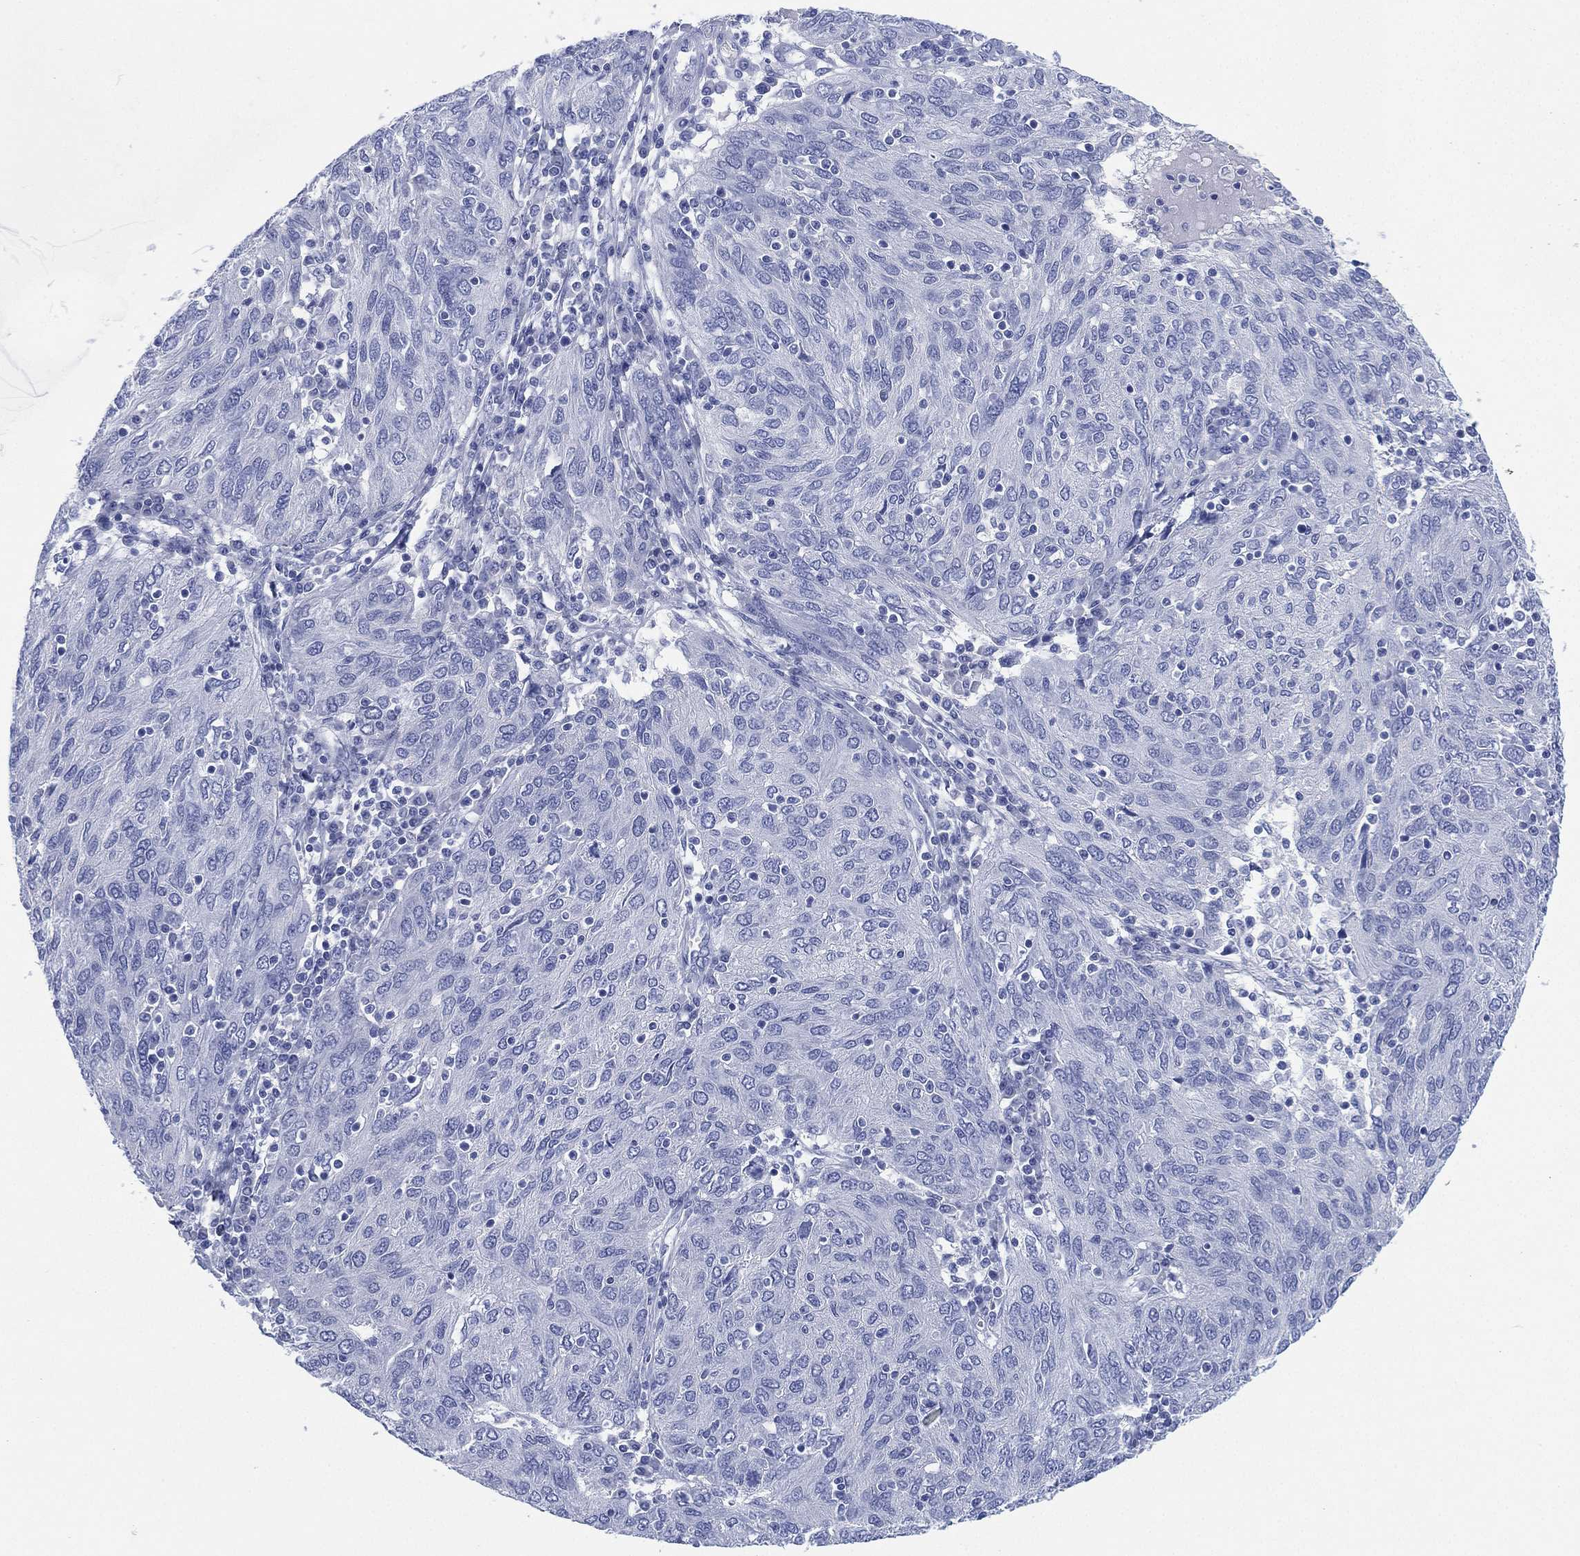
{"staining": {"intensity": "negative", "quantity": "none", "location": "none"}, "tissue": "ovarian cancer", "cell_type": "Tumor cells", "image_type": "cancer", "snomed": [{"axis": "morphology", "description": "Carcinoma, endometroid"}, {"axis": "topography", "description": "Ovary"}], "caption": "IHC histopathology image of neoplastic tissue: ovarian endometroid carcinoma stained with DAB exhibits no significant protein staining in tumor cells.", "gene": "SLC9C2", "patient": {"sex": "female", "age": 50}}